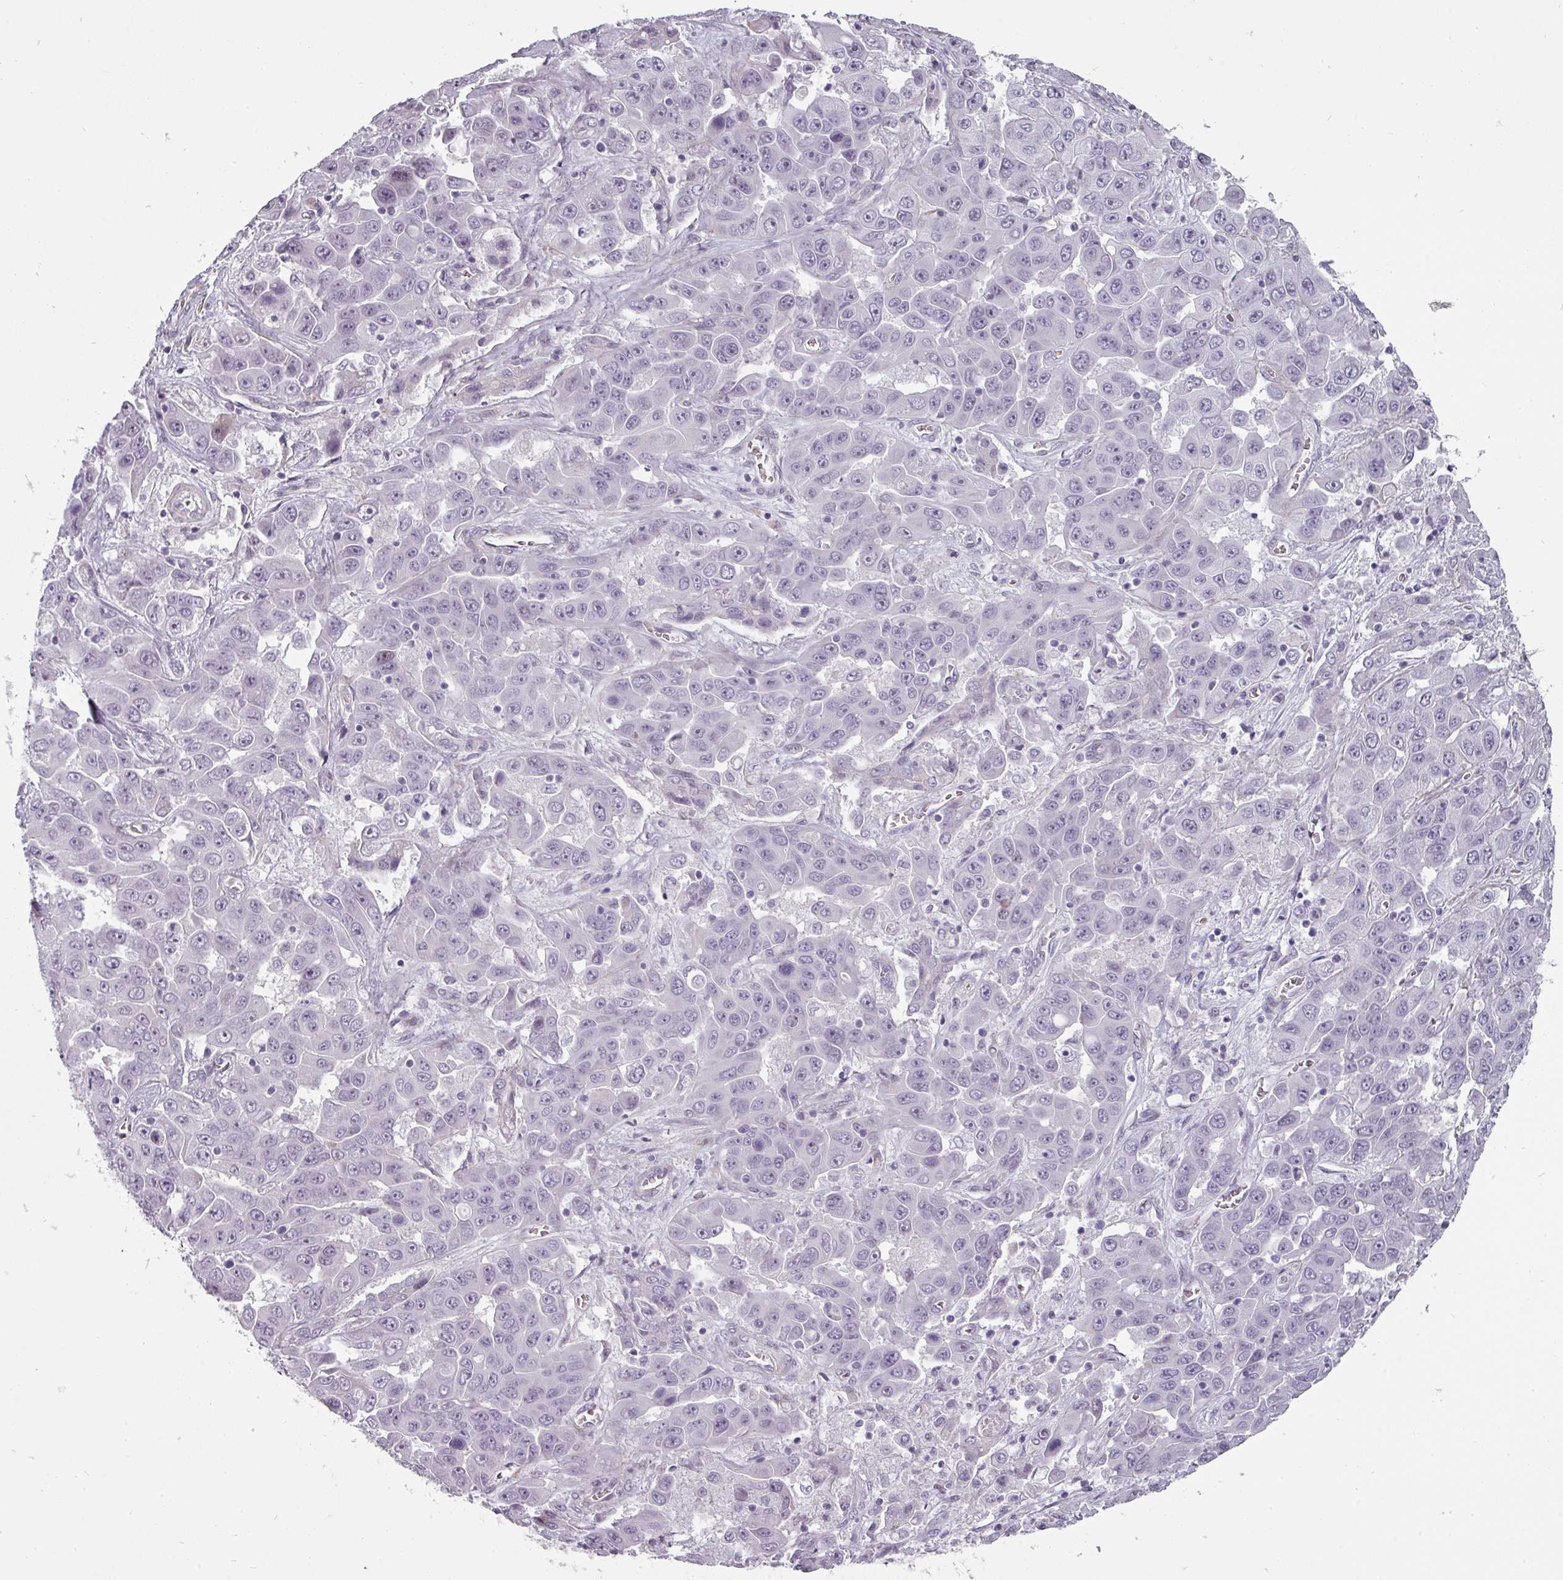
{"staining": {"intensity": "negative", "quantity": "none", "location": "none"}, "tissue": "liver cancer", "cell_type": "Tumor cells", "image_type": "cancer", "snomed": [{"axis": "morphology", "description": "Cholangiocarcinoma"}, {"axis": "topography", "description": "Liver"}], "caption": "This is an immunohistochemistry (IHC) photomicrograph of human liver cancer (cholangiocarcinoma). There is no positivity in tumor cells.", "gene": "CHRDL1", "patient": {"sex": "female", "age": 52}}